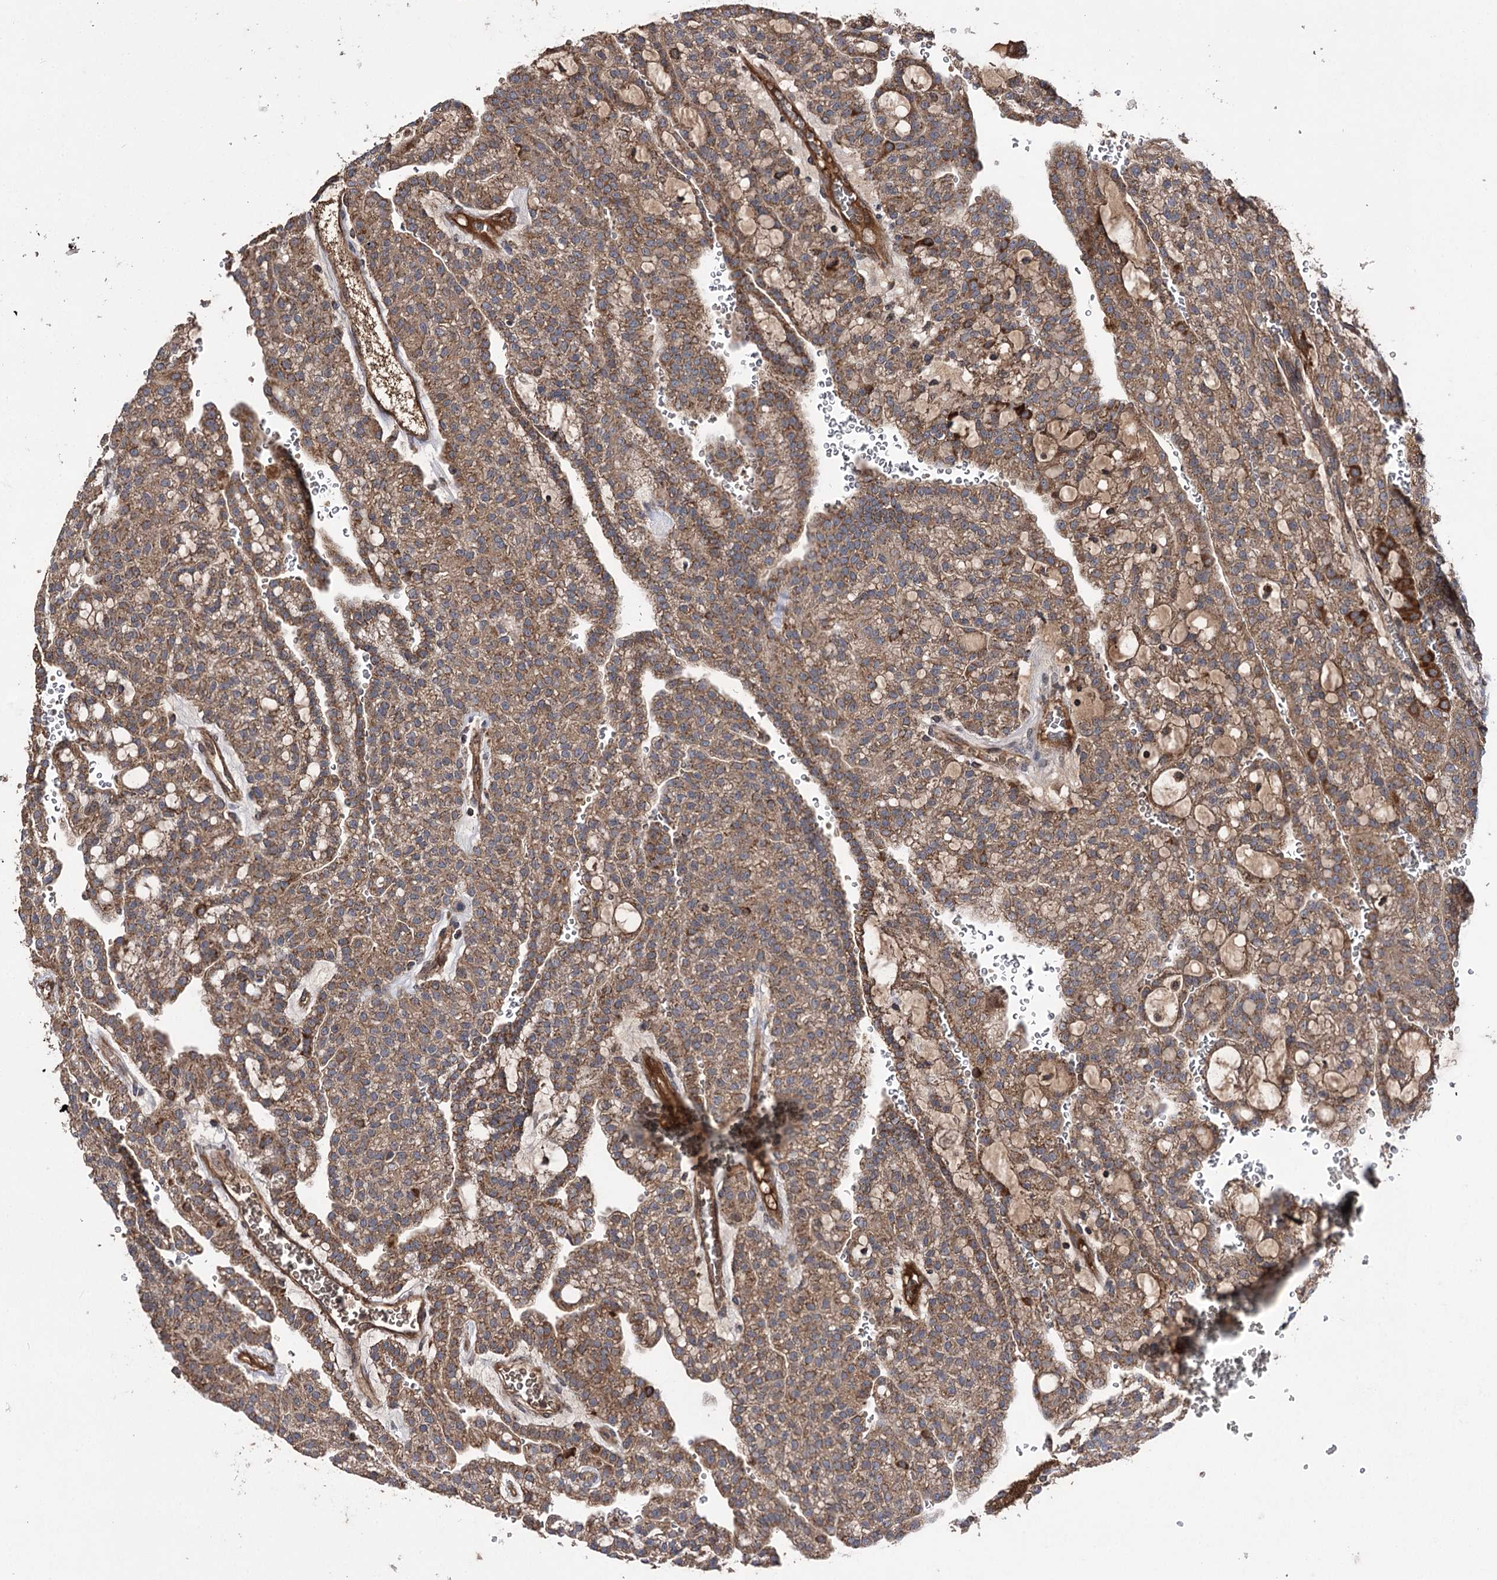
{"staining": {"intensity": "strong", "quantity": ">75%", "location": "cytoplasmic/membranous"}, "tissue": "renal cancer", "cell_type": "Tumor cells", "image_type": "cancer", "snomed": [{"axis": "morphology", "description": "Adenocarcinoma, NOS"}, {"axis": "topography", "description": "Kidney"}], "caption": "An image of human adenocarcinoma (renal) stained for a protein displays strong cytoplasmic/membranous brown staining in tumor cells. (DAB (3,3'-diaminobenzidine) IHC, brown staining for protein, blue staining for nuclei).", "gene": "RASSF3", "patient": {"sex": "male", "age": 63}}